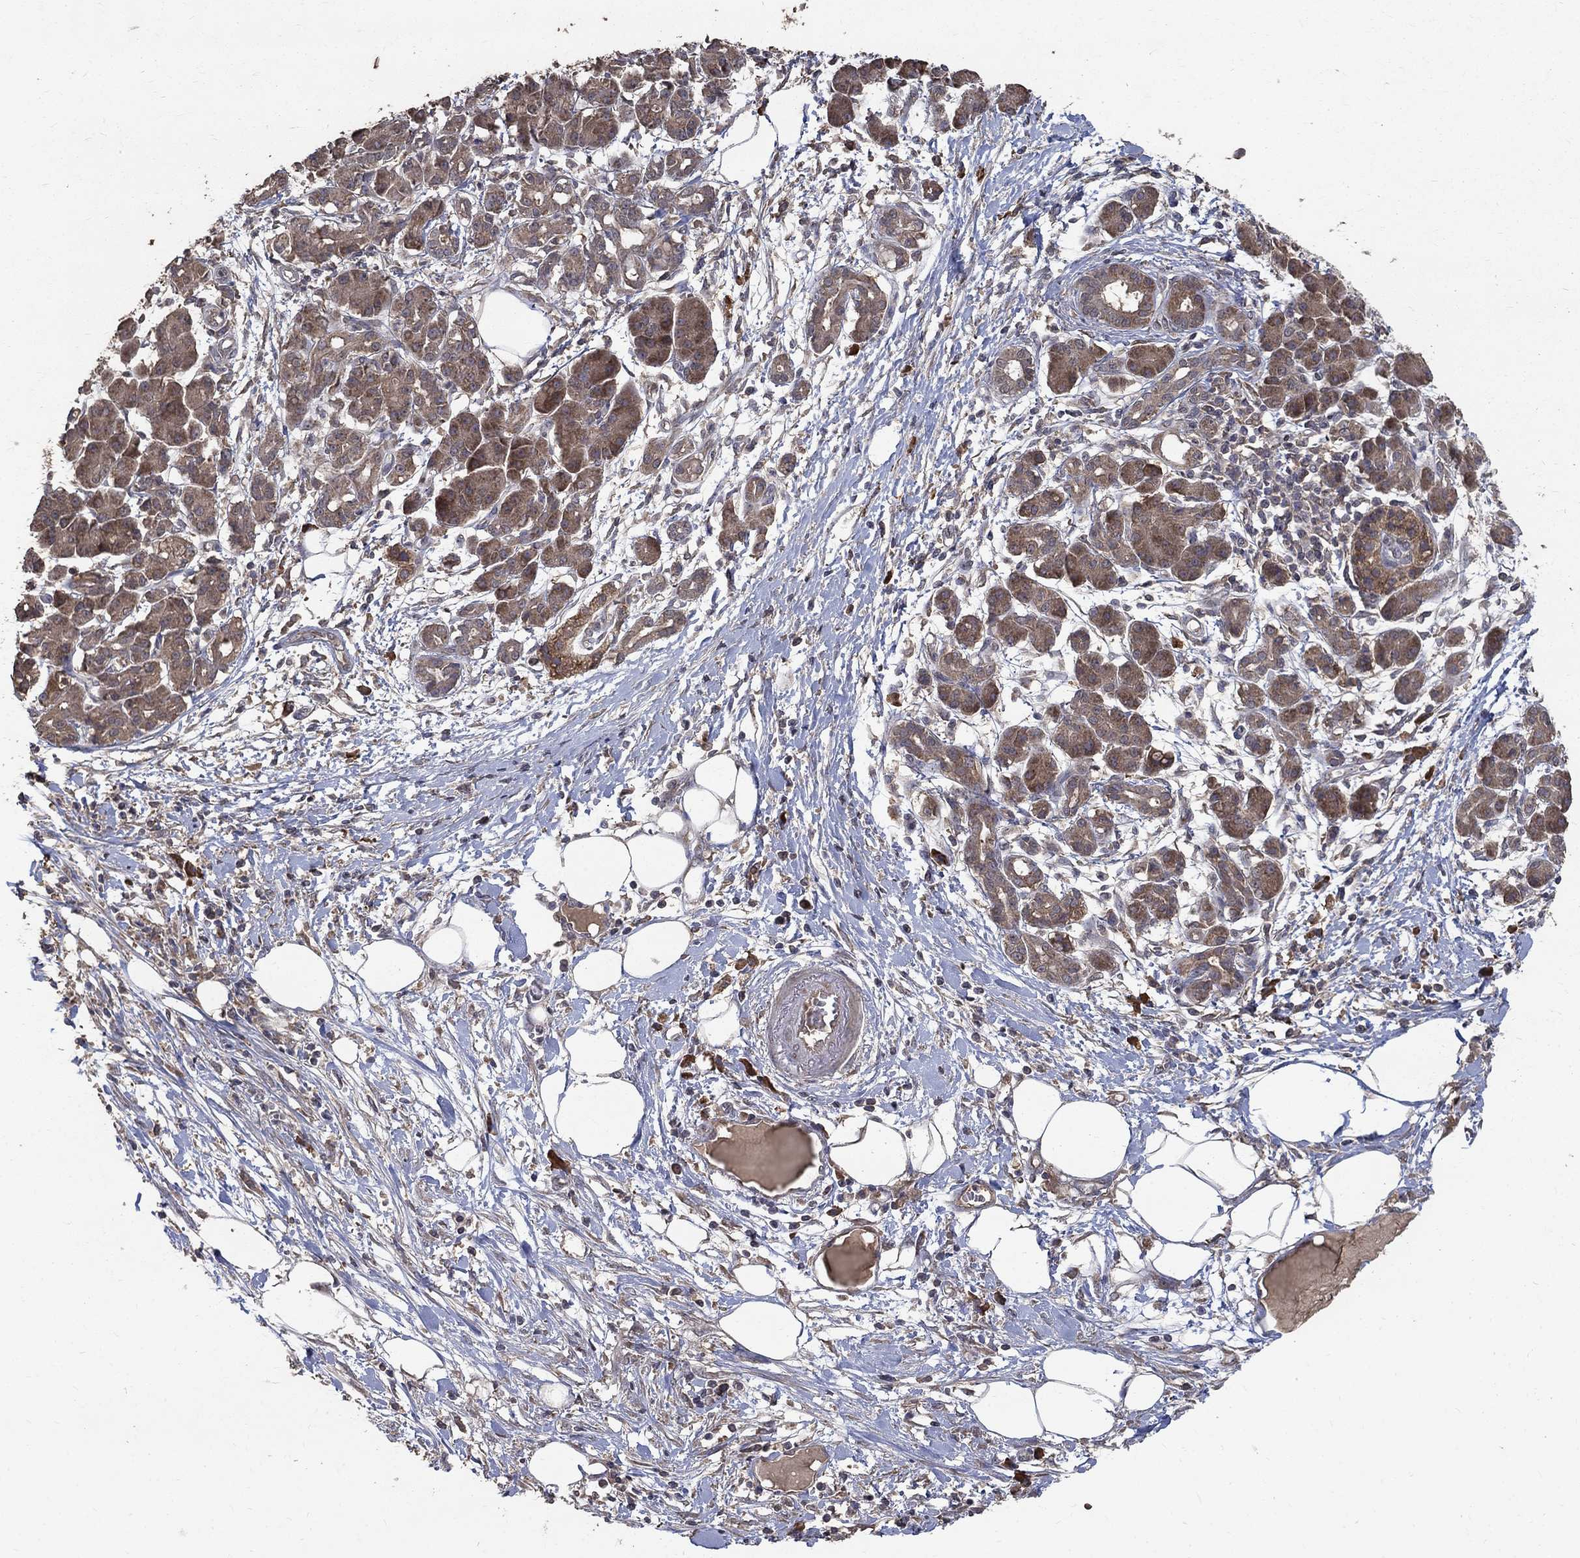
{"staining": {"intensity": "weak", "quantity": ">75%", "location": "cytoplasmic/membranous"}, "tissue": "pancreatic cancer", "cell_type": "Tumor cells", "image_type": "cancer", "snomed": [{"axis": "morphology", "description": "Adenocarcinoma, NOS"}, {"axis": "topography", "description": "Pancreas"}], "caption": "Immunohistochemistry (IHC) of pancreatic cancer shows low levels of weak cytoplasmic/membranous staining in about >75% of tumor cells. Ihc stains the protein of interest in brown and the nuclei are stained blue.", "gene": "C17orf75", "patient": {"sex": "male", "age": 72}}